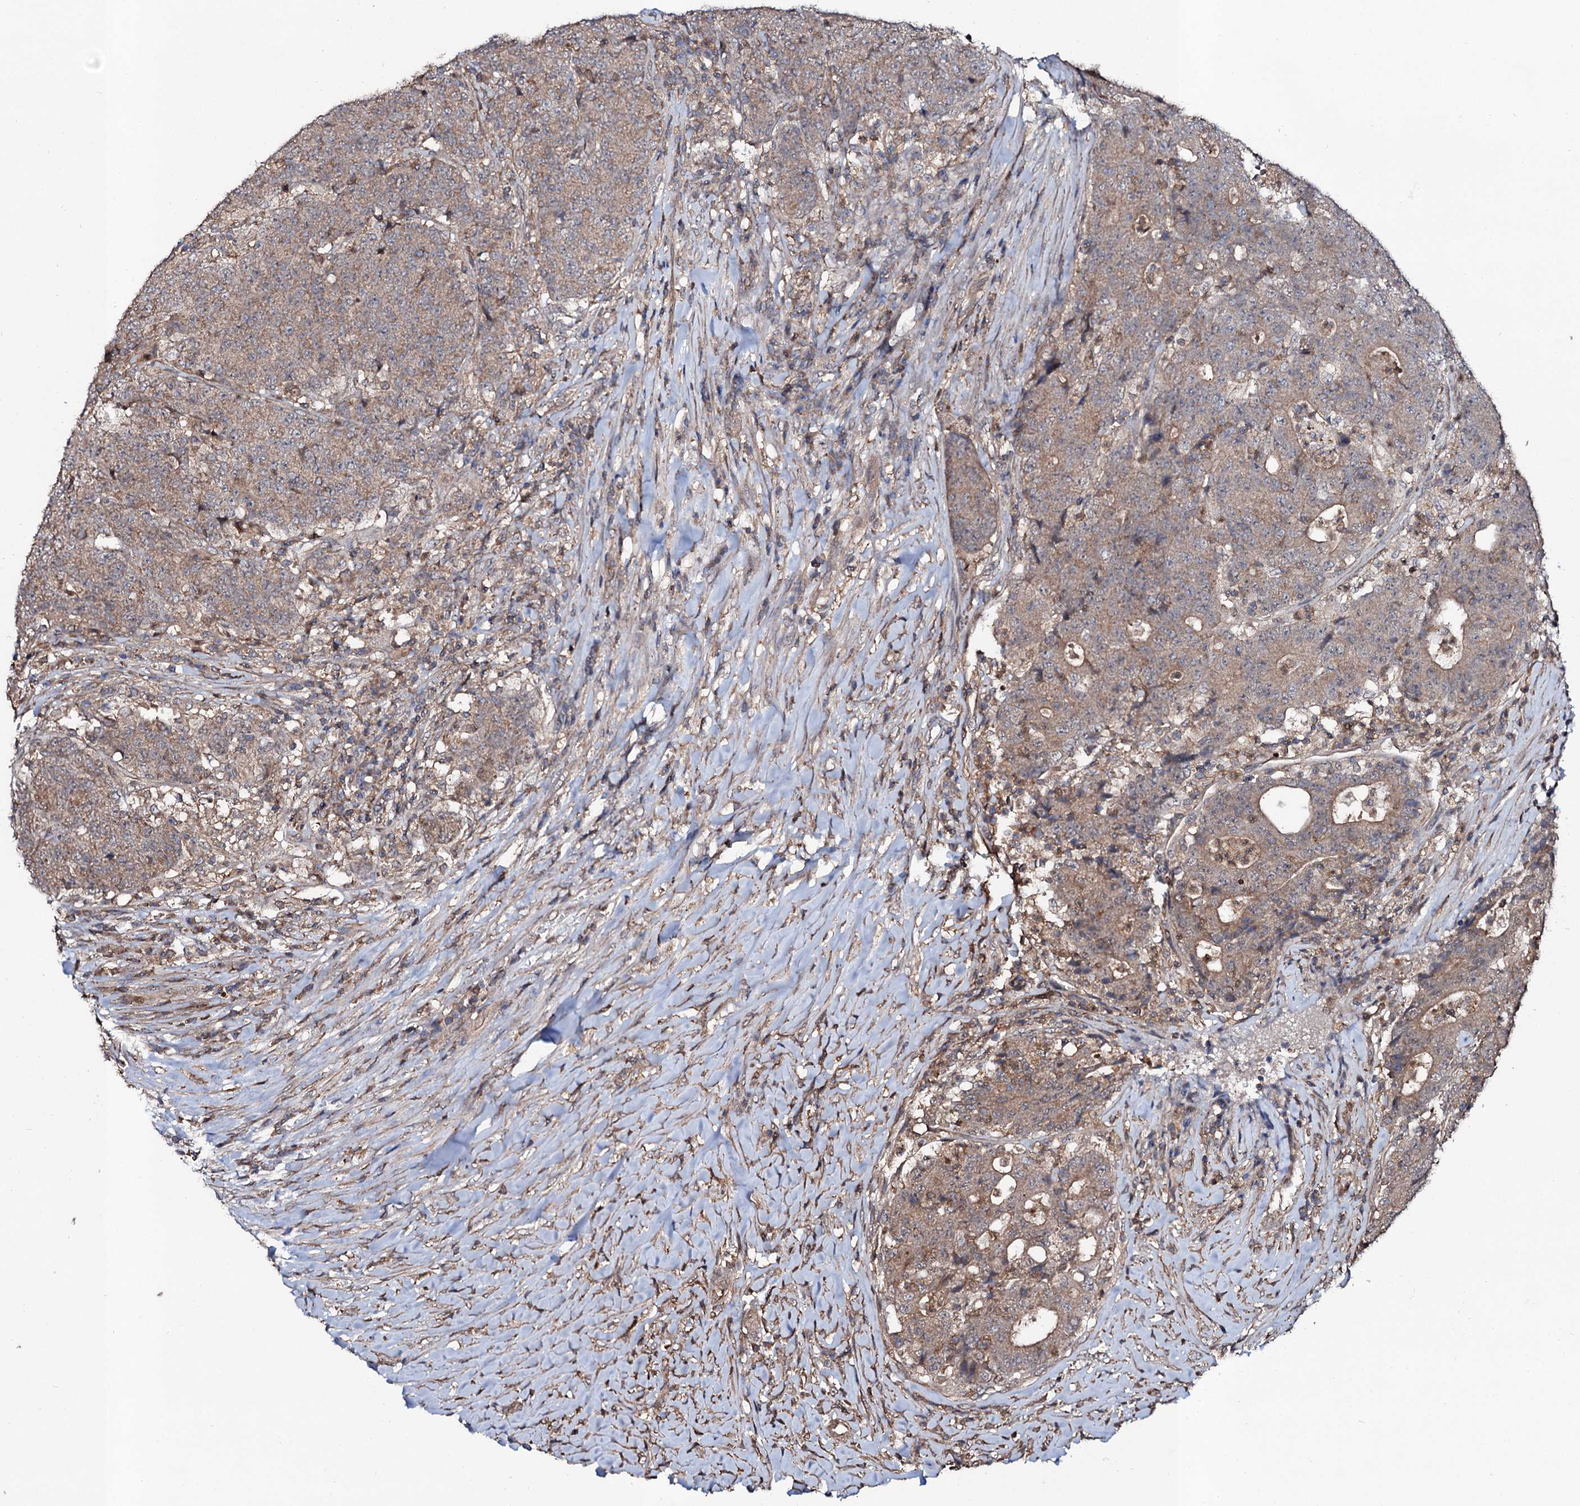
{"staining": {"intensity": "weak", "quantity": ">75%", "location": "cytoplasmic/membranous"}, "tissue": "colorectal cancer", "cell_type": "Tumor cells", "image_type": "cancer", "snomed": [{"axis": "morphology", "description": "Adenocarcinoma, NOS"}, {"axis": "topography", "description": "Colon"}], "caption": "Colorectal cancer (adenocarcinoma) stained with IHC demonstrates weak cytoplasmic/membranous staining in approximately >75% of tumor cells.", "gene": "COG6", "patient": {"sex": "female", "age": 75}}